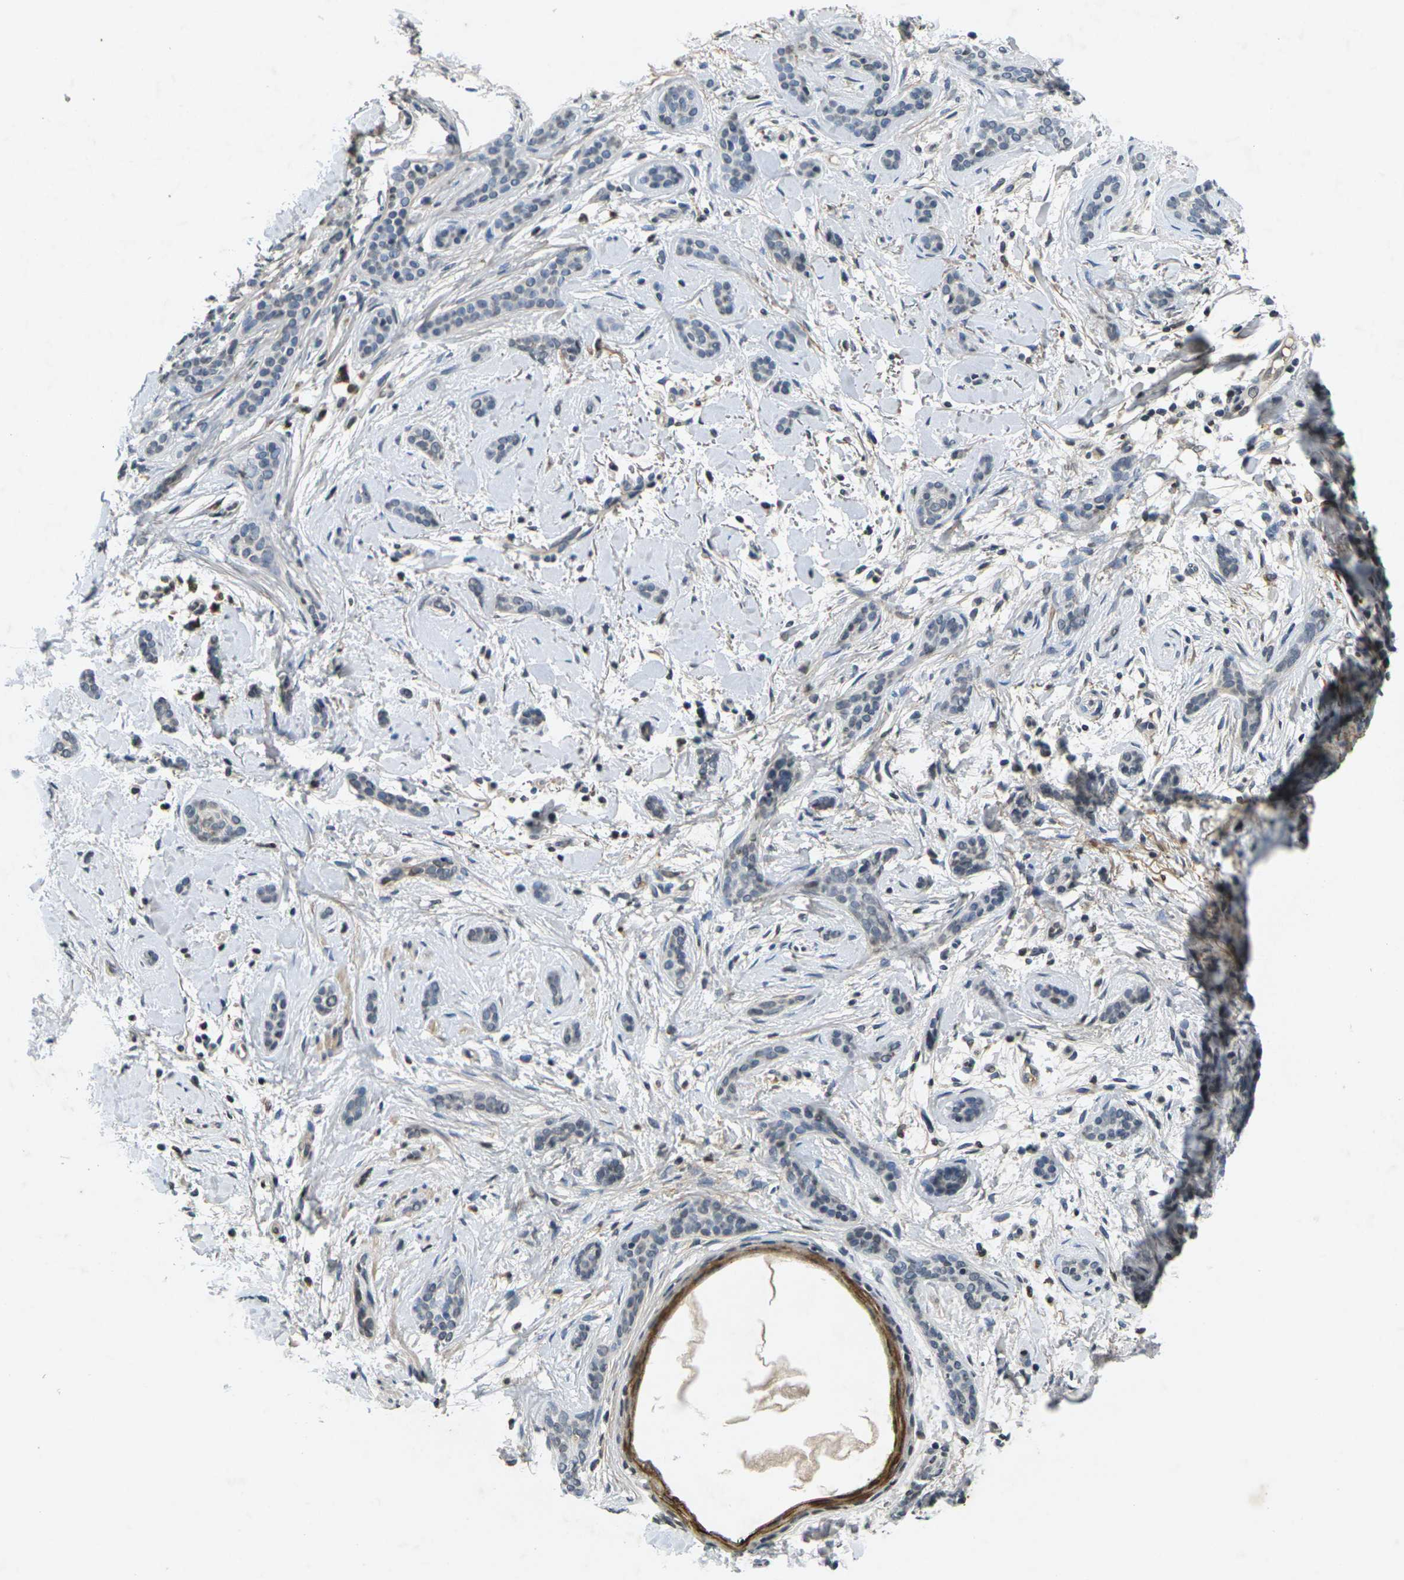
{"staining": {"intensity": "negative", "quantity": "none", "location": "none"}, "tissue": "skin cancer", "cell_type": "Tumor cells", "image_type": "cancer", "snomed": [{"axis": "morphology", "description": "Basal cell carcinoma"}, {"axis": "topography", "description": "Skin"}], "caption": "This is an IHC micrograph of basal cell carcinoma (skin). There is no expression in tumor cells.", "gene": "C1QC", "patient": {"sex": "female", "age": 58}}